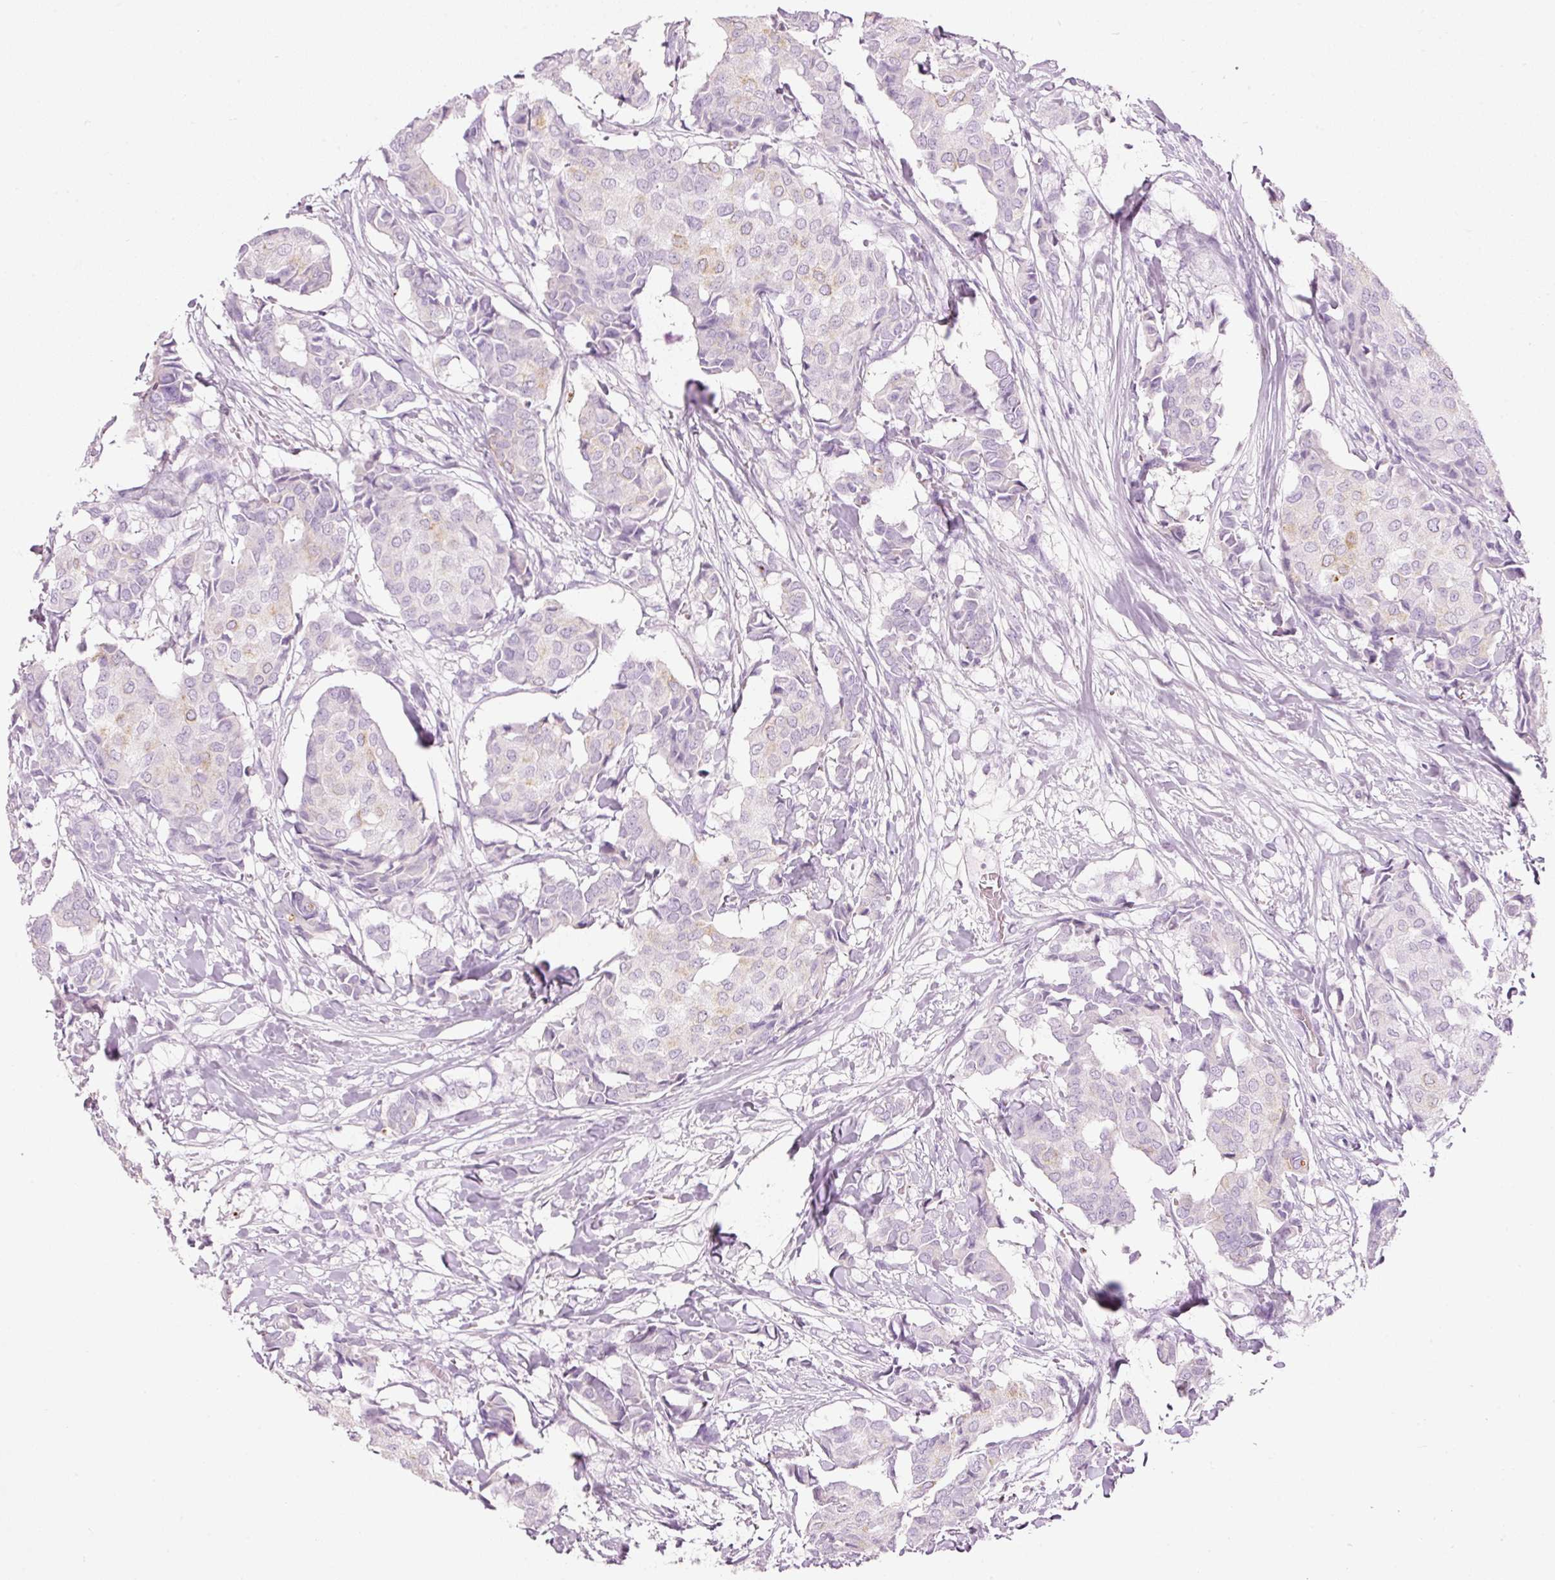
{"staining": {"intensity": "negative", "quantity": "none", "location": "none"}, "tissue": "breast cancer", "cell_type": "Tumor cells", "image_type": "cancer", "snomed": [{"axis": "morphology", "description": "Duct carcinoma"}, {"axis": "topography", "description": "Breast"}], "caption": "Photomicrograph shows no significant protein expression in tumor cells of infiltrating ductal carcinoma (breast).", "gene": "CARD16", "patient": {"sex": "female", "age": 75}}